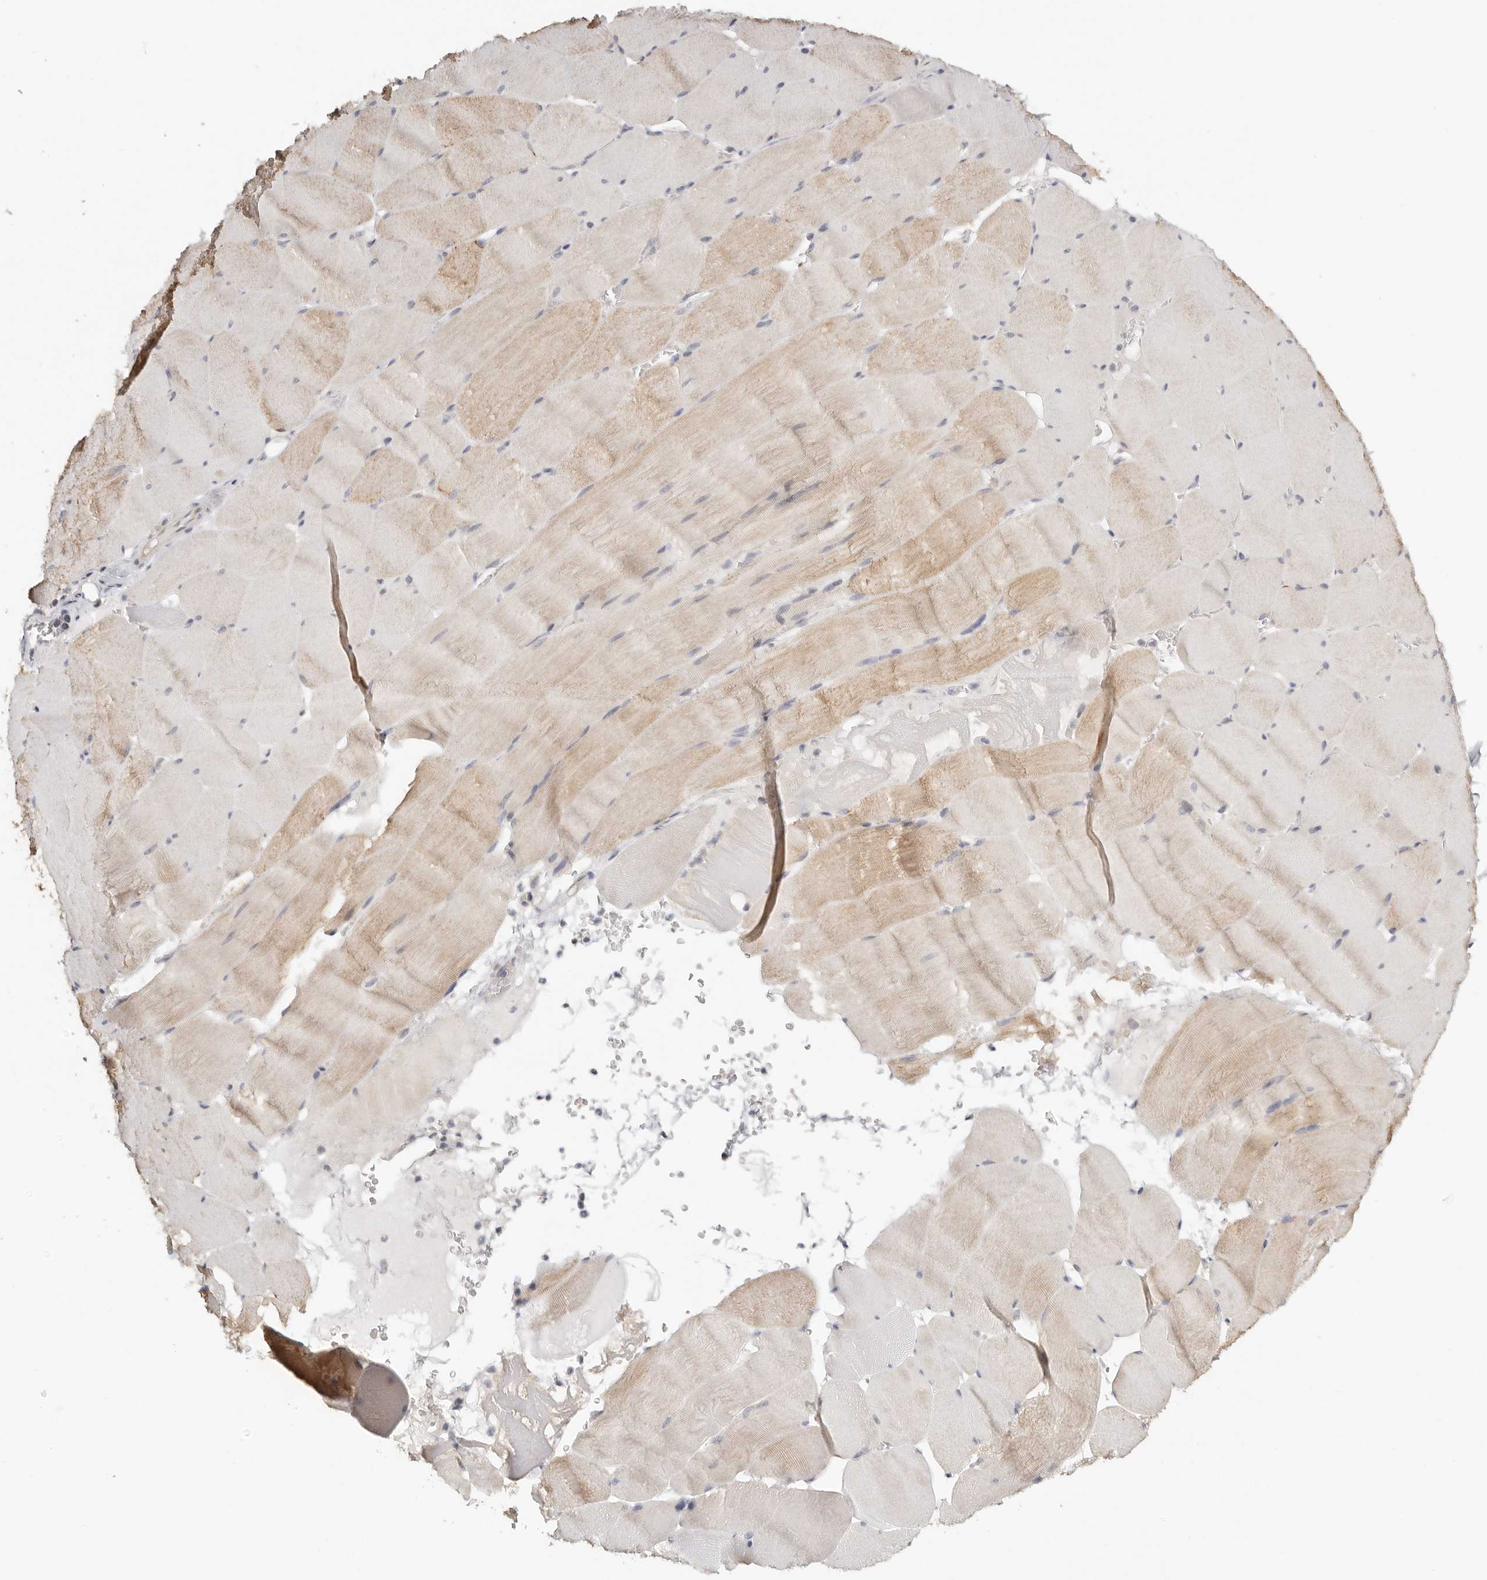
{"staining": {"intensity": "moderate", "quantity": "25%-75%", "location": "cytoplasmic/membranous"}, "tissue": "skeletal muscle", "cell_type": "Myocytes", "image_type": "normal", "snomed": [{"axis": "morphology", "description": "Normal tissue, NOS"}, {"axis": "topography", "description": "Skeletal muscle"}], "caption": "Protein expression analysis of unremarkable human skeletal muscle reveals moderate cytoplasmic/membranous expression in approximately 25%-75% of myocytes. Using DAB (3,3'-diaminobenzidine) (brown) and hematoxylin (blue) stains, captured at high magnification using brightfield microscopy.", "gene": "KDF1", "patient": {"sex": "male", "age": 62}}